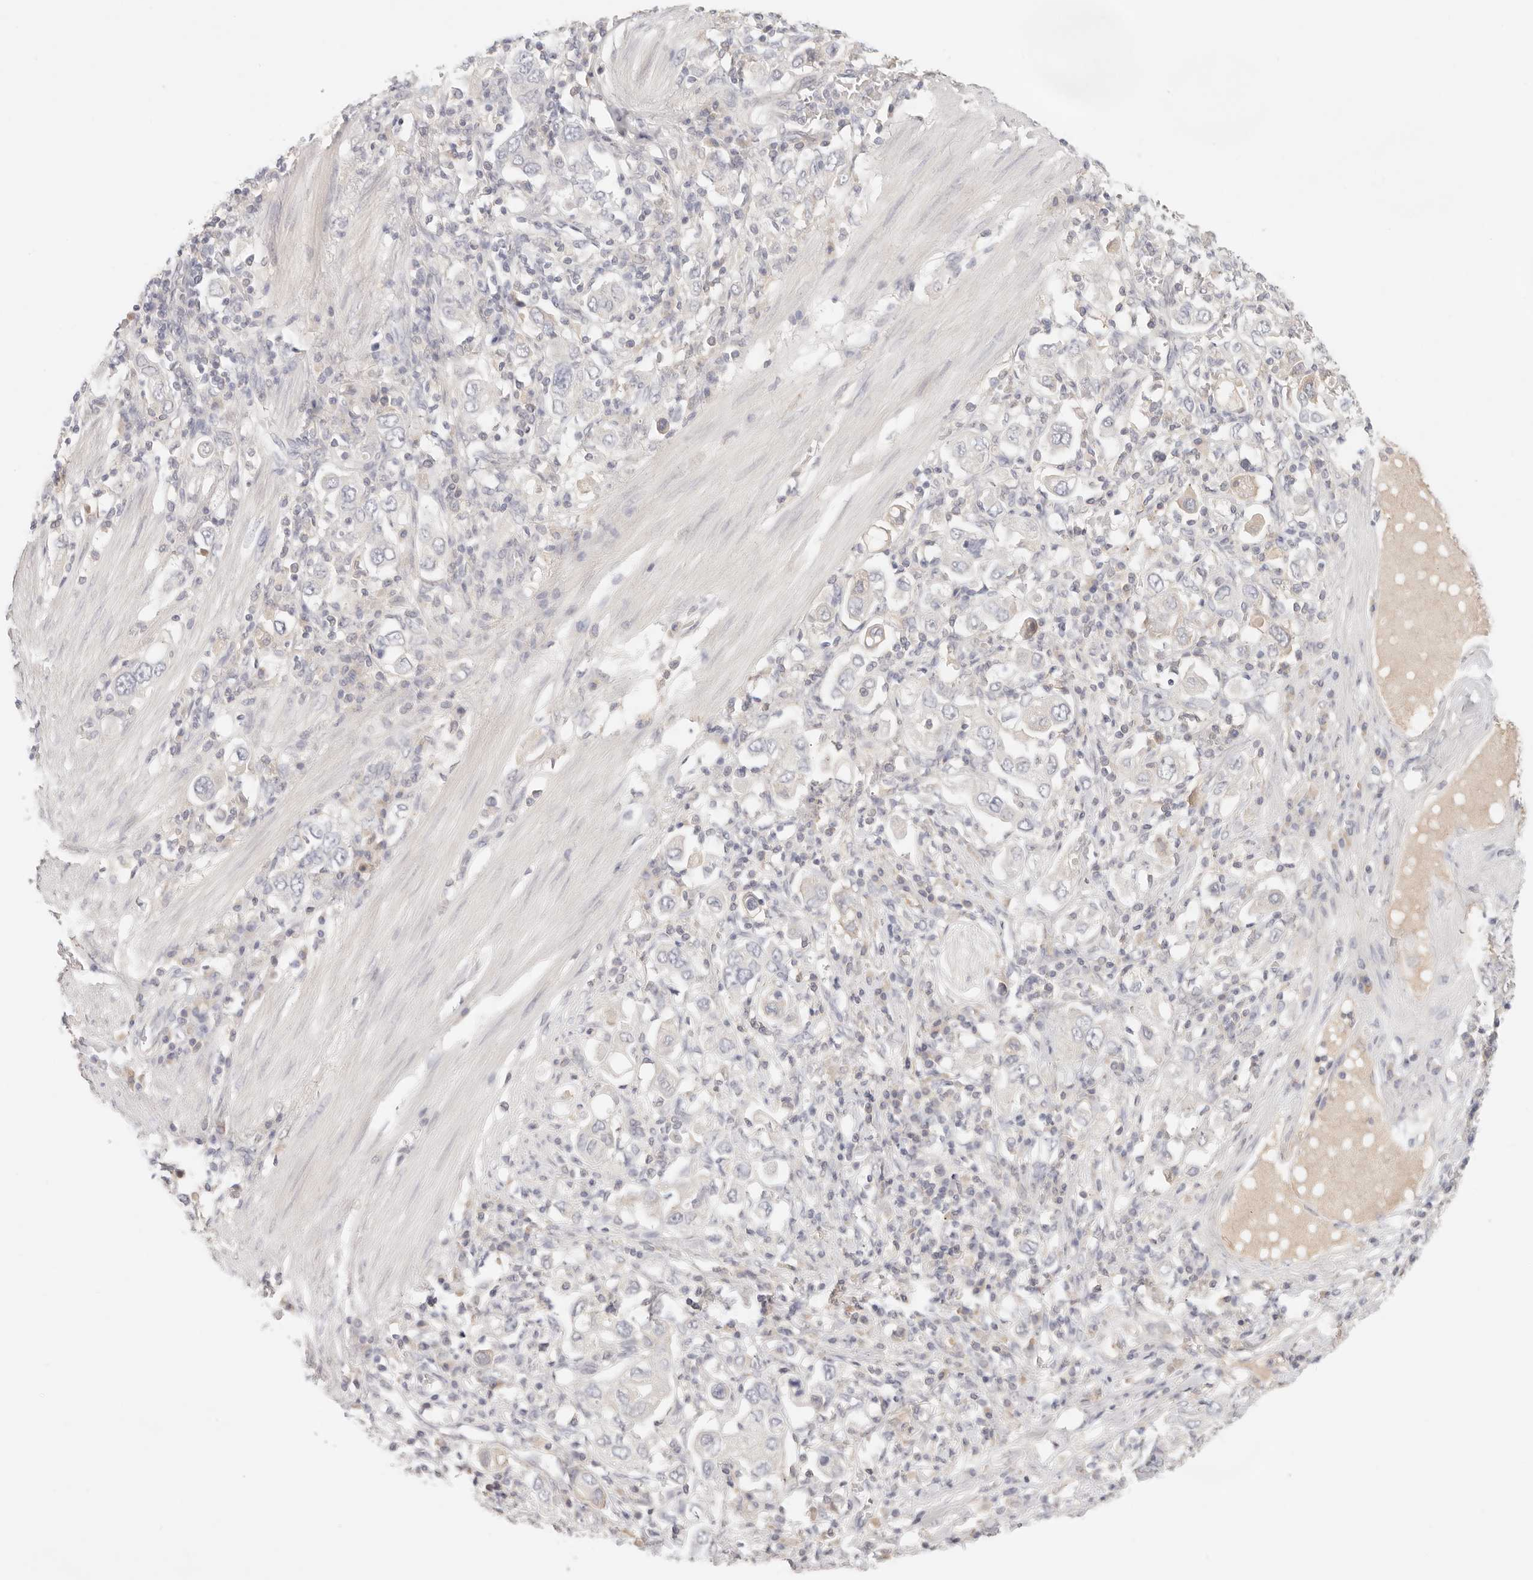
{"staining": {"intensity": "negative", "quantity": "none", "location": "none"}, "tissue": "stomach cancer", "cell_type": "Tumor cells", "image_type": "cancer", "snomed": [{"axis": "morphology", "description": "Adenocarcinoma, NOS"}, {"axis": "topography", "description": "Stomach, upper"}], "caption": "The immunohistochemistry micrograph has no significant staining in tumor cells of stomach cancer (adenocarcinoma) tissue.", "gene": "SPHK1", "patient": {"sex": "male", "age": 62}}